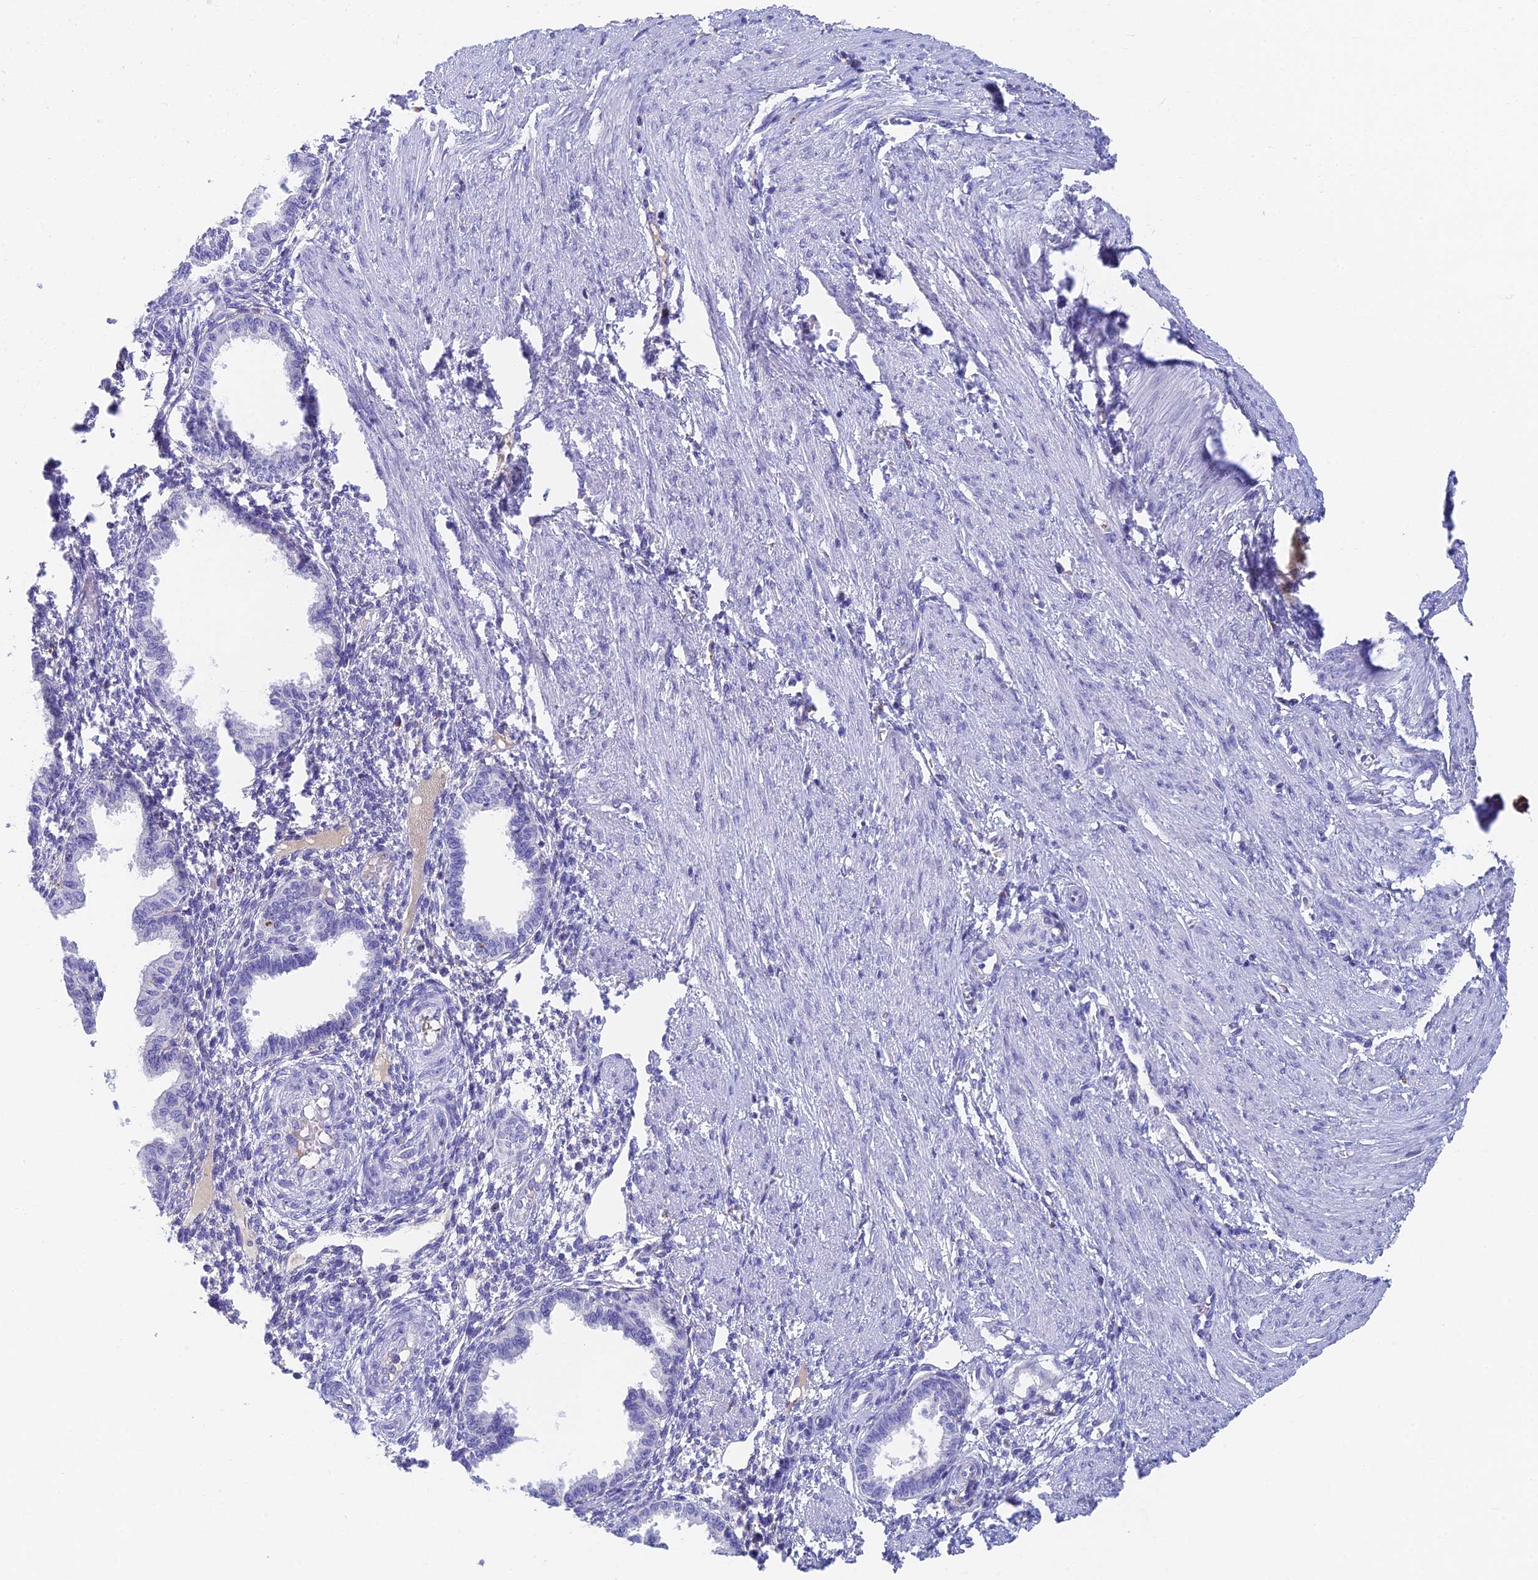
{"staining": {"intensity": "negative", "quantity": "none", "location": "none"}, "tissue": "endometrium", "cell_type": "Cells in endometrial stroma", "image_type": "normal", "snomed": [{"axis": "morphology", "description": "Normal tissue, NOS"}, {"axis": "topography", "description": "Endometrium"}], "caption": "A high-resolution image shows immunohistochemistry staining of unremarkable endometrium, which displays no significant expression in cells in endometrial stroma.", "gene": "ADAMTS13", "patient": {"sex": "female", "age": 33}}